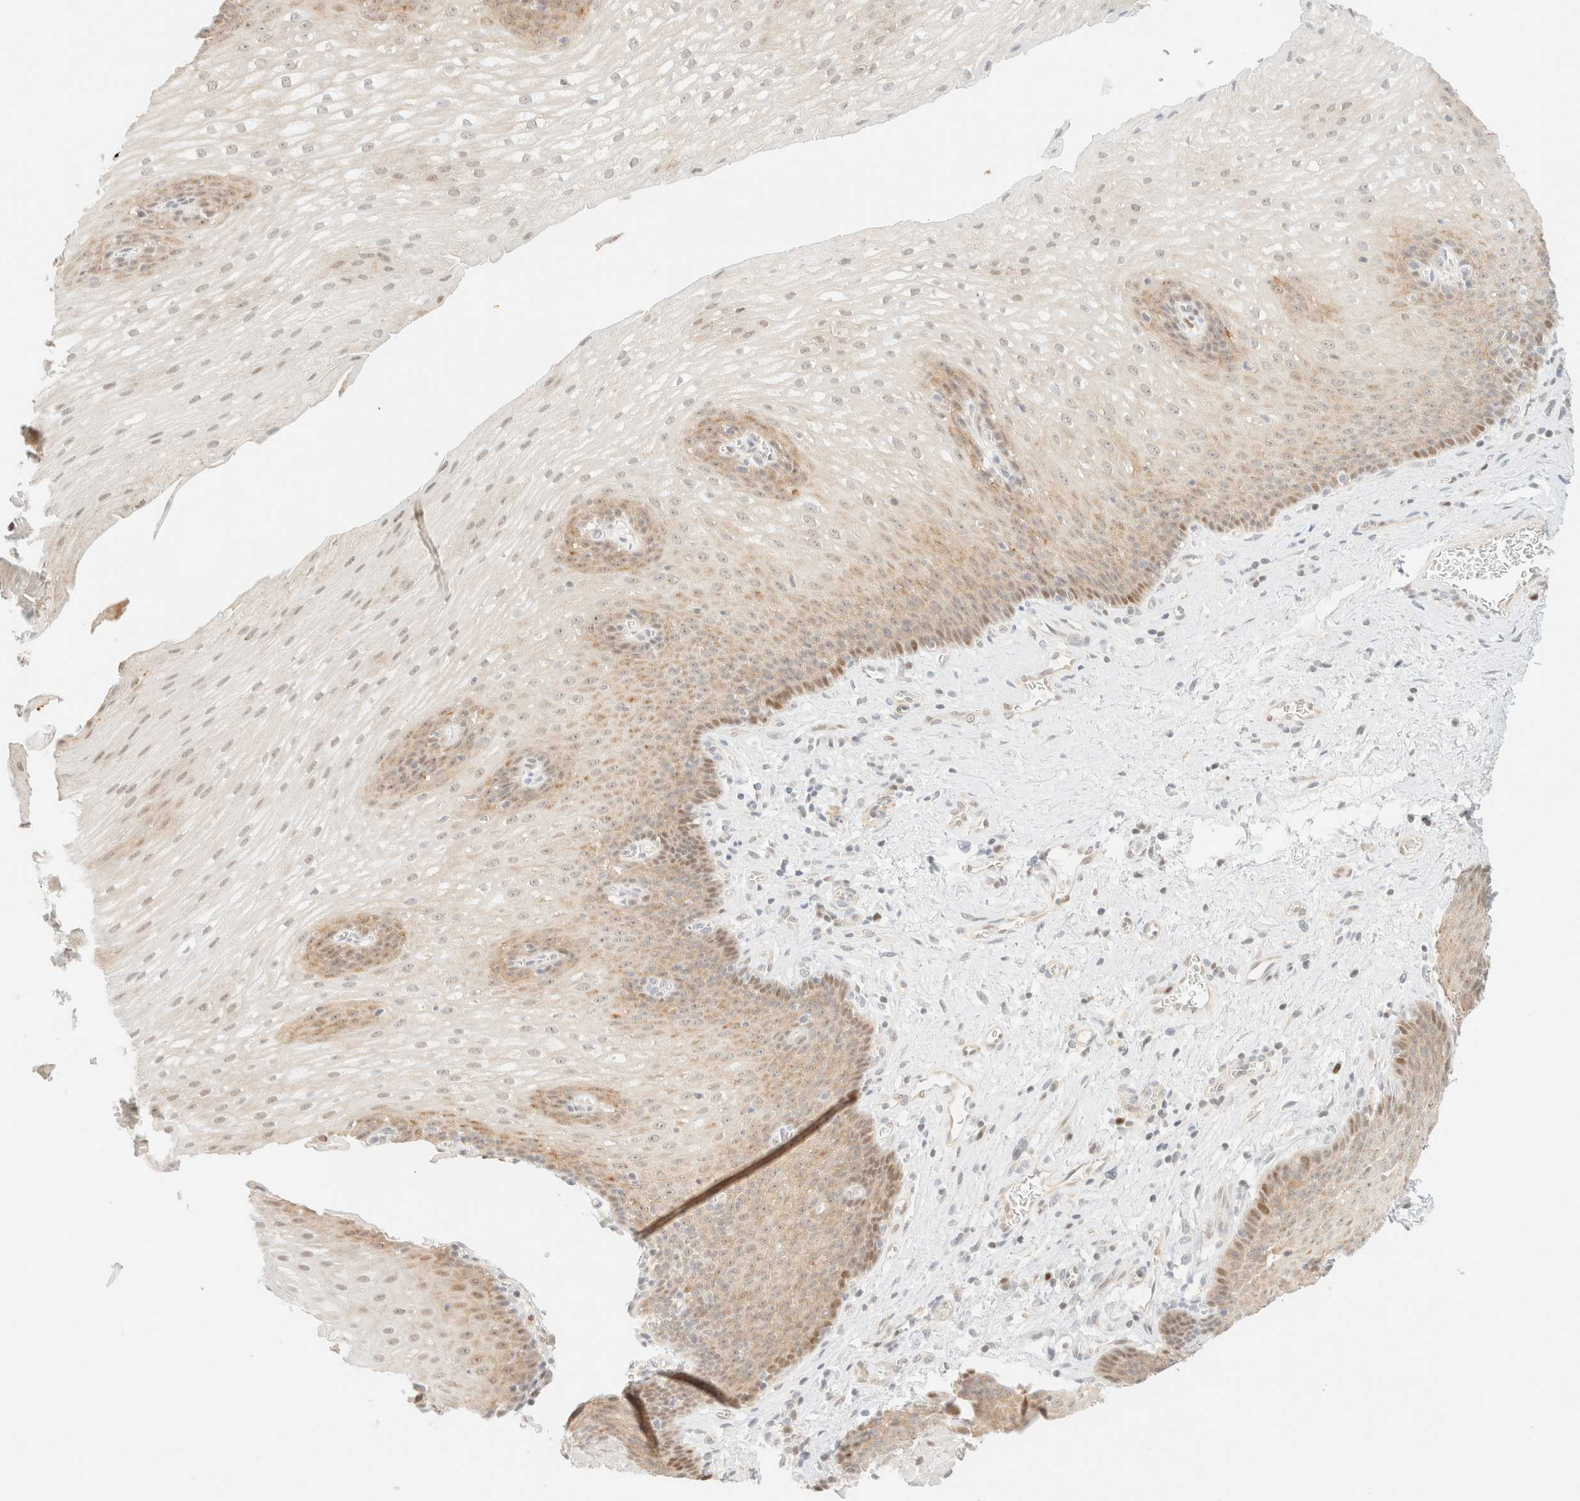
{"staining": {"intensity": "moderate", "quantity": "25%-75%", "location": "cytoplasmic/membranous"}, "tissue": "esophagus", "cell_type": "Squamous epithelial cells", "image_type": "normal", "snomed": [{"axis": "morphology", "description": "Normal tissue, NOS"}, {"axis": "topography", "description": "Esophagus"}], "caption": "Normal esophagus displays moderate cytoplasmic/membranous expression in about 25%-75% of squamous epithelial cells (brown staining indicates protein expression, while blue staining denotes nuclei)..", "gene": "TSR1", "patient": {"sex": "male", "age": 48}}